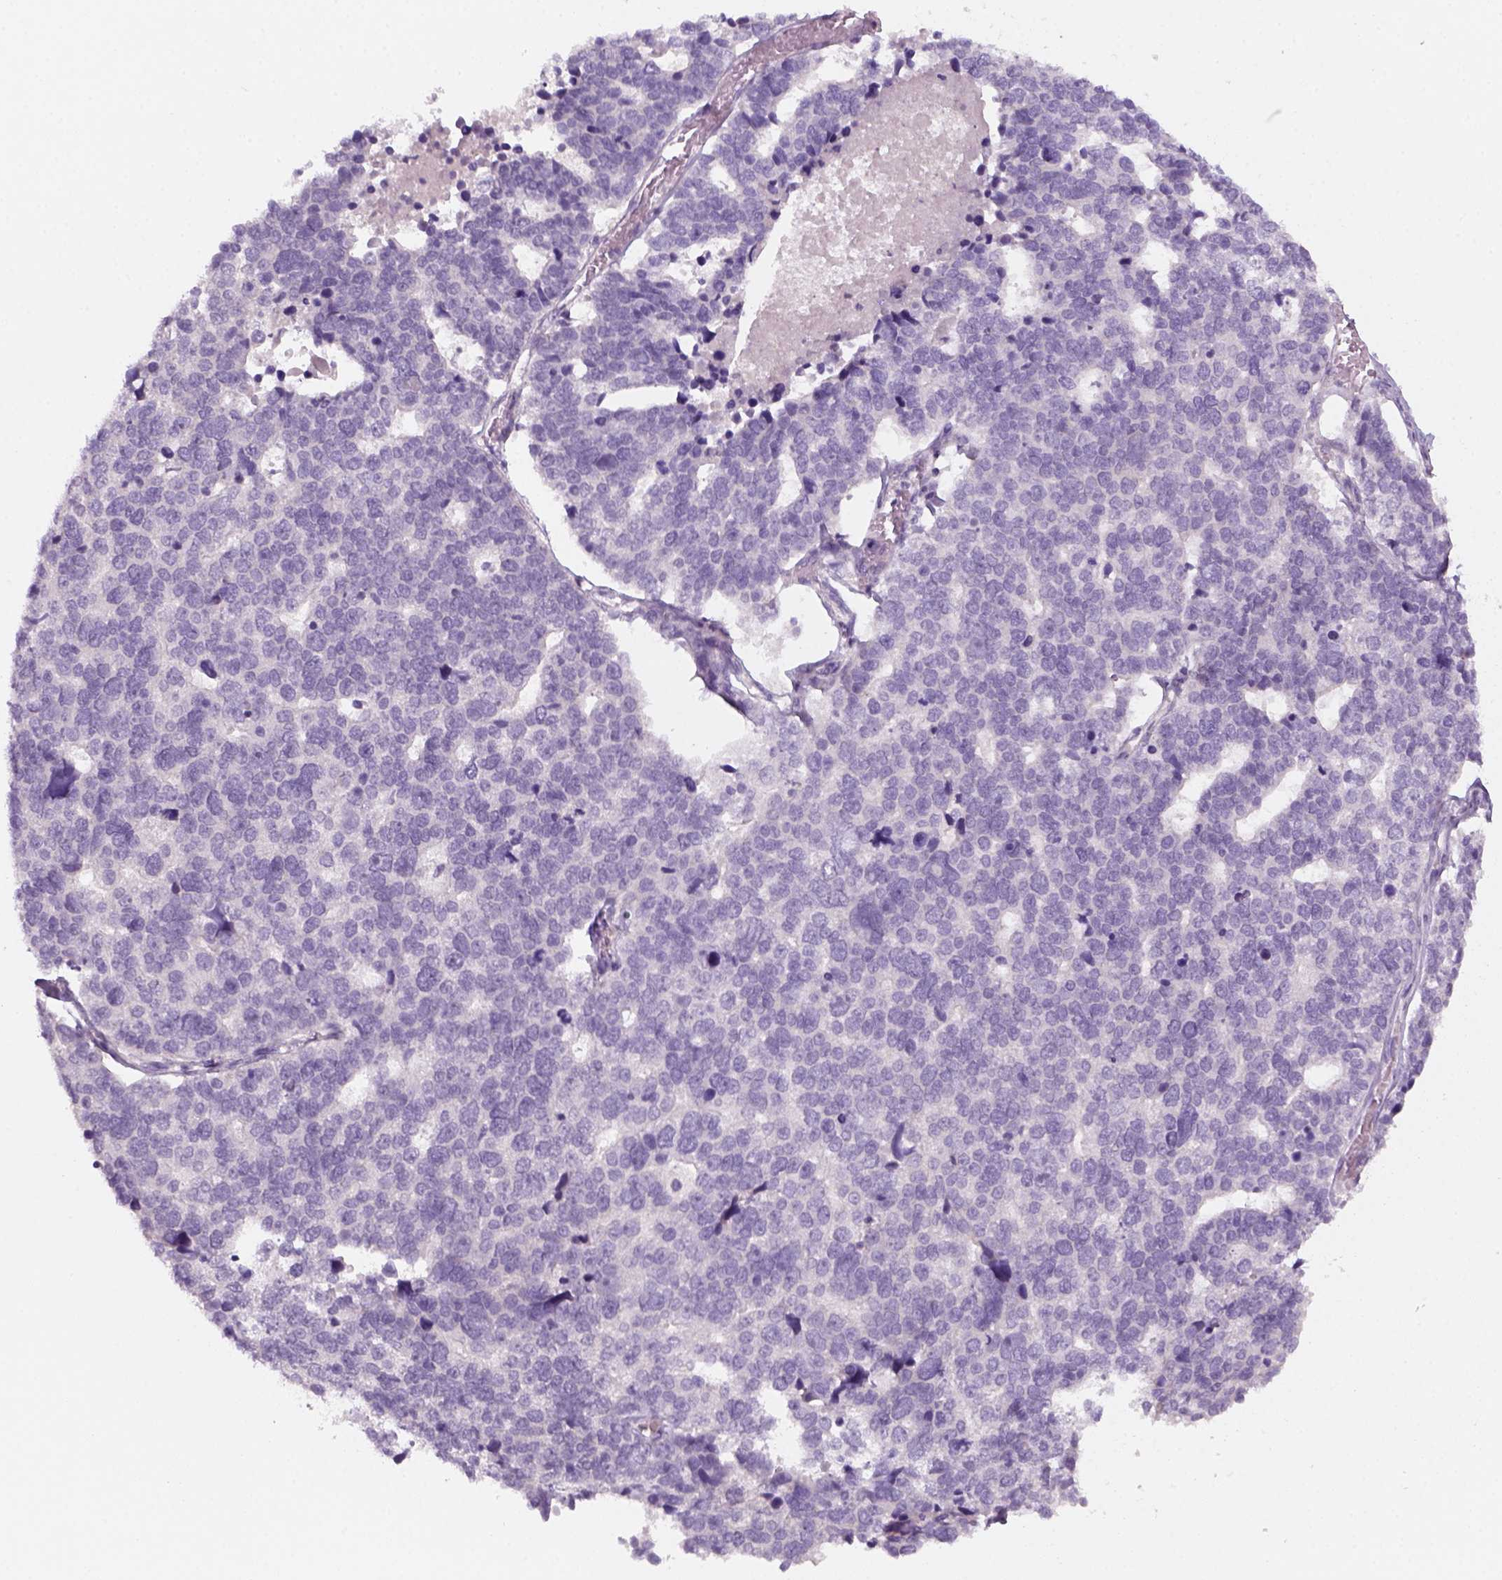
{"staining": {"intensity": "negative", "quantity": "none", "location": "none"}, "tissue": "stomach cancer", "cell_type": "Tumor cells", "image_type": "cancer", "snomed": [{"axis": "morphology", "description": "Adenocarcinoma, NOS"}, {"axis": "topography", "description": "Stomach"}], "caption": "High magnification brightfield microscopy of adenocarcinoma (stomach) stained with DAB (brown) and counterstained with hematoxylin (blue): tumor cells show no significant staining. The staining is performed using DAB brown chromogen with nuclei counter-stained in using hematoxylin.", "gene": "KRT25", "patient": {"sex": "male", "age": 69}}